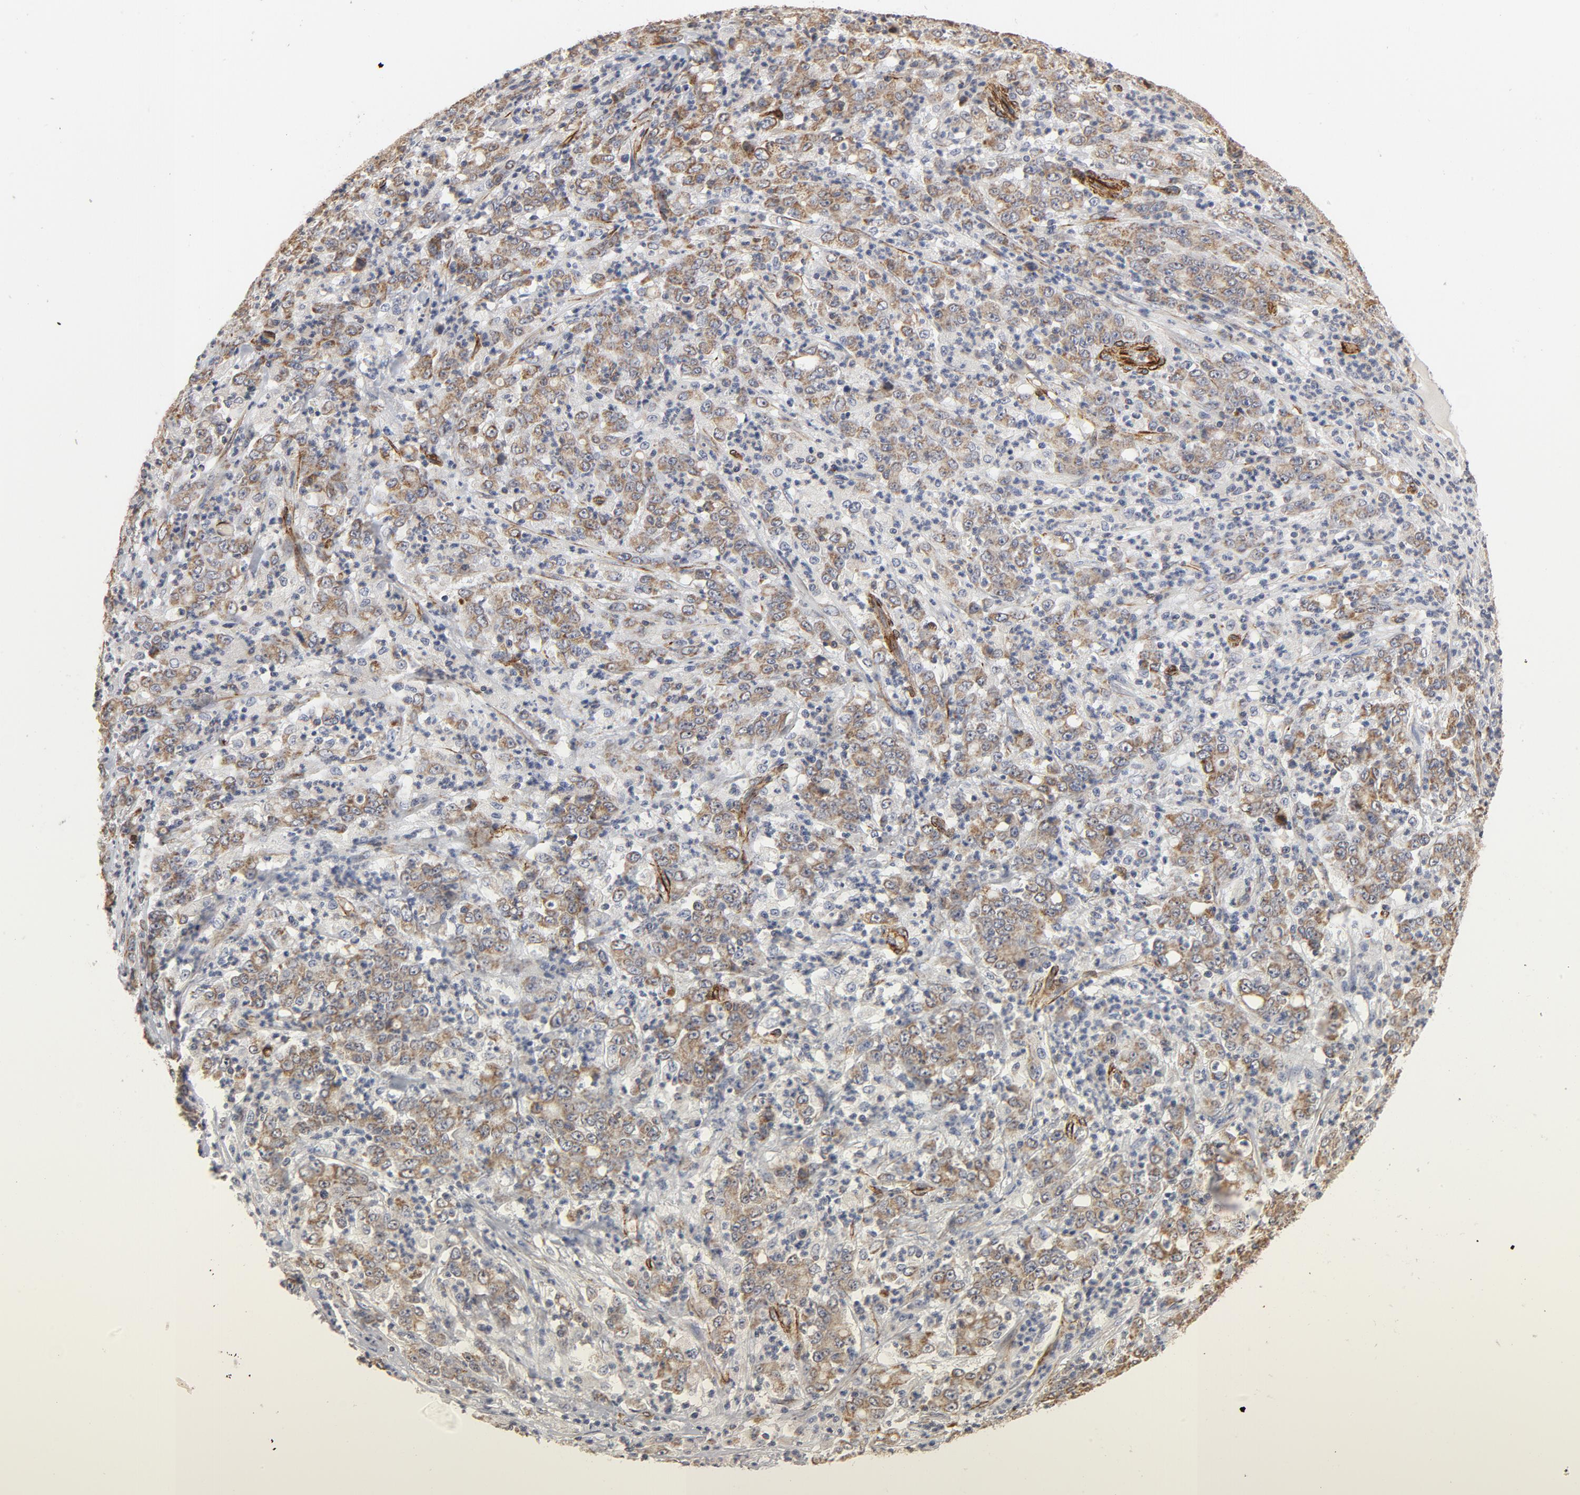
{"staining": {"intensity": "weak", "quantity": ">75%", "location": "cytoplasmic/membranous"}, "tissue": "stomach cancer", "cell_type": "Tumor cells", "image_type": "cancer", "snomed": [{"axis": "morphology", "description": "Adenocarcinoma, NOS"}, {"axis": "topography", "description": "Stomach, lower"}], "caption": "IHC photomicrograph of human adenocarcinoma (stomach) stained for a protein (brown), which exhibits low levels of weak cytoplasmic/membranous expression in about >75% of tumor cells.", "gene": "GNG2", "patient": {"sex": "female", "age": 71}}